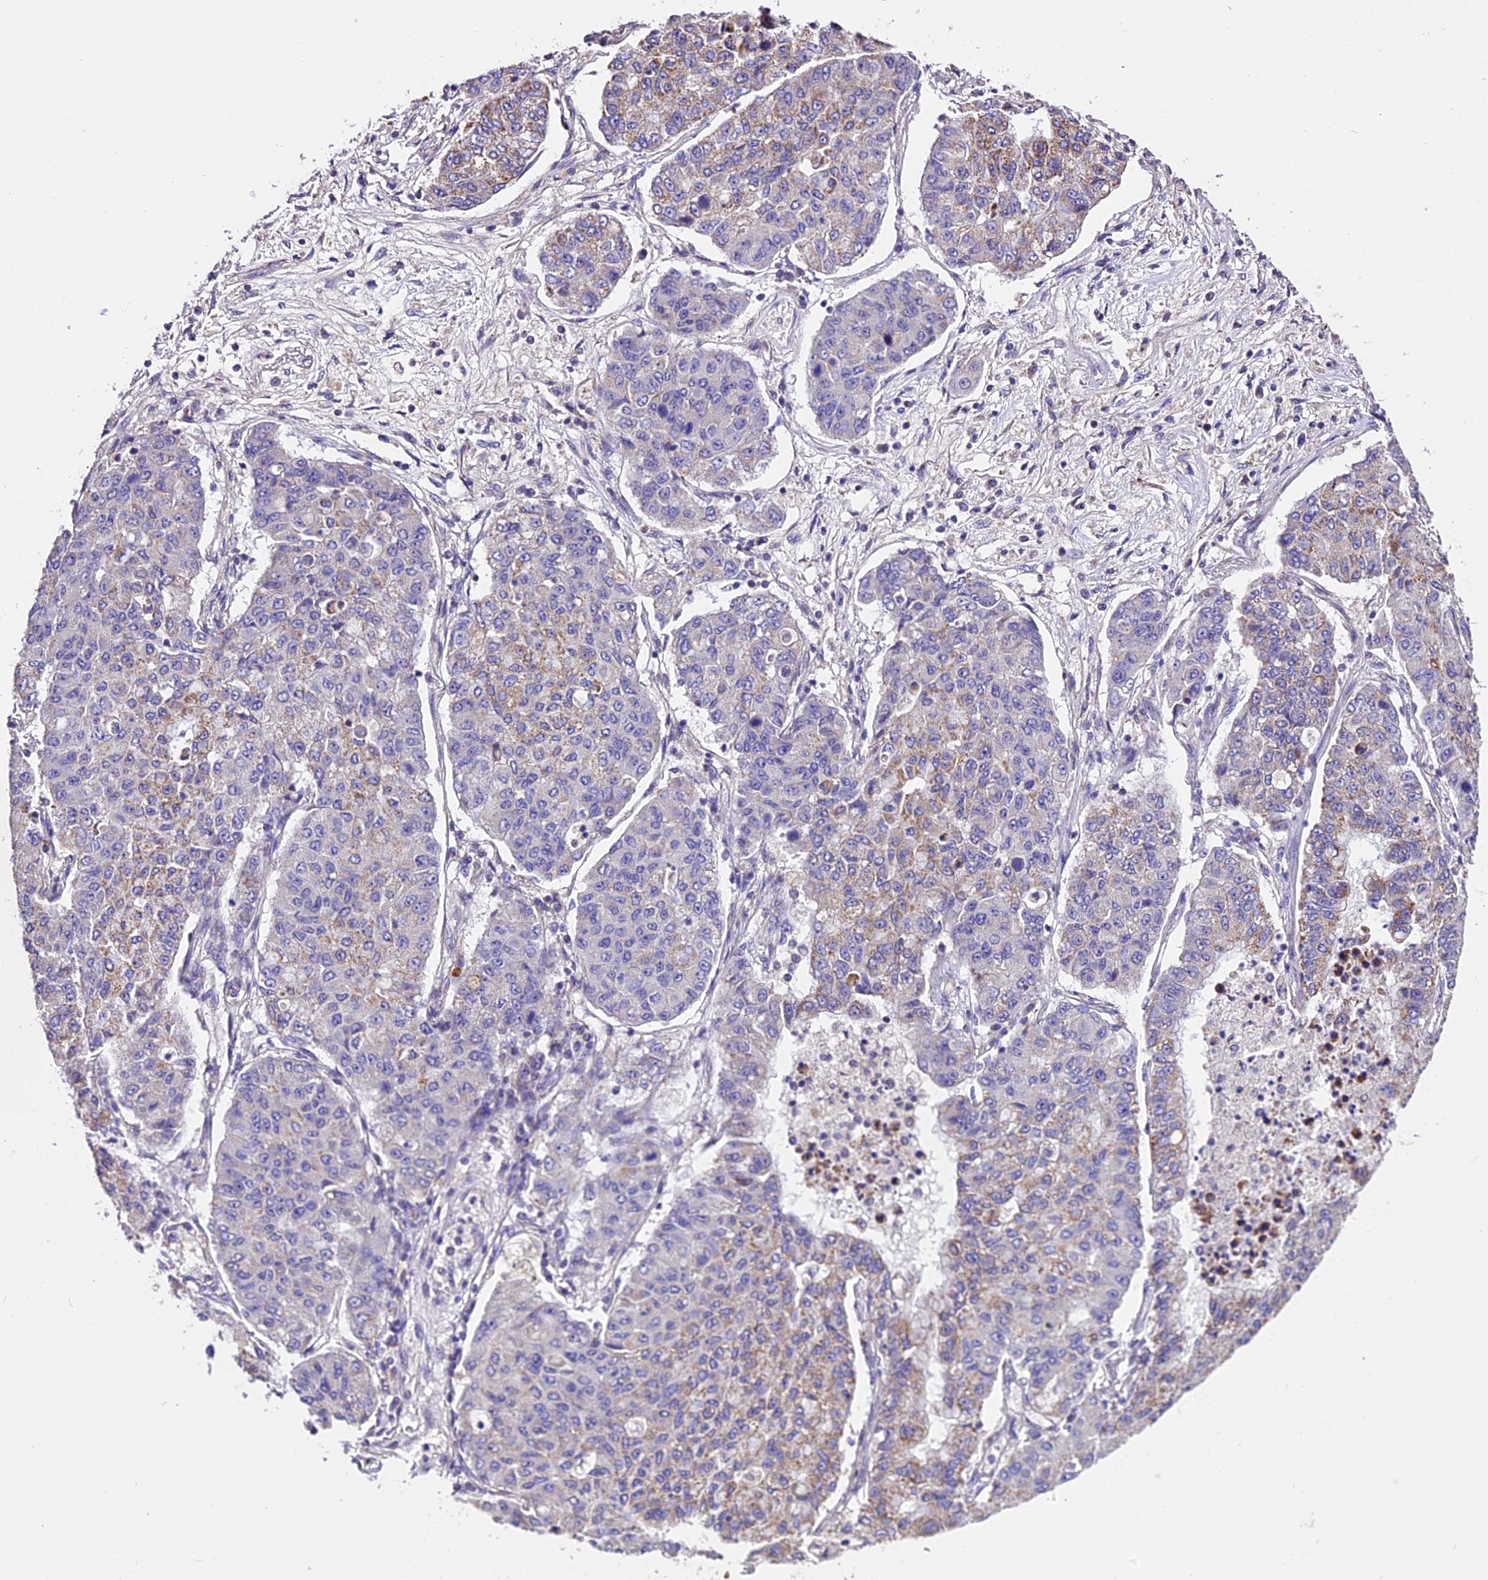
{"staining": {"intensity": "moderate", "quantity": "<25%", "location": "cytoplasmic/membranous"}, "tissue": "lung cancer", "cell_type": "Tumor cells", "image_type": "cancer", "snomed": [{"axis": "morphology", "description": "Squamous cell carcinoma, NOS"}, {"axis": "topography", "description": "Lung"}], "caption": "Immunohistochemistry (IHC) image of squamous cell carcinoma (lung) stained for a protein (brown), which demonstrates low levels of moderate cytoplasmic/membranous staining in approximately <25% of tumor cells.", "gene": "DDX28", "patient": {"sex": "male", "age": 74}}